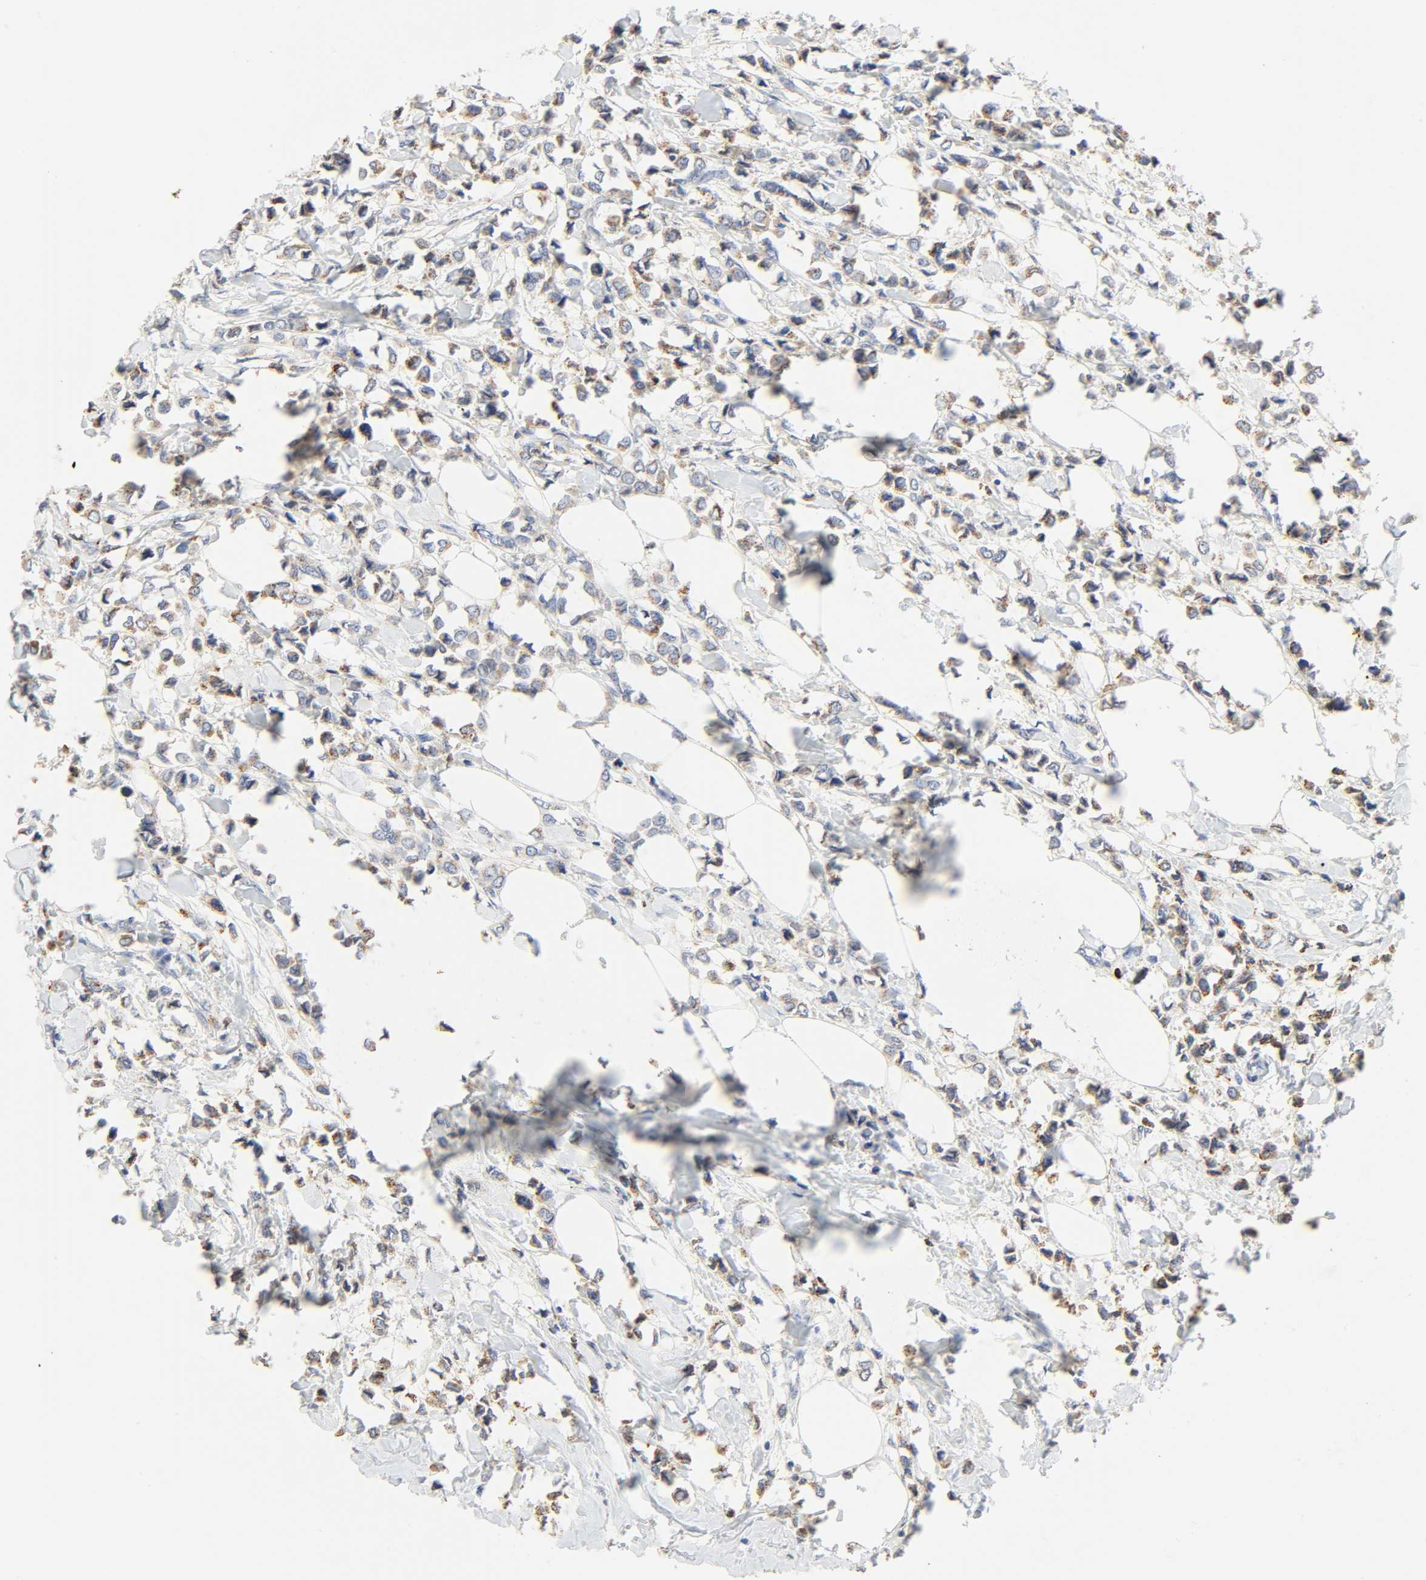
{"staining": {"intensity": "moderate", "quantity": ">75%", "location": "cytoplasmic/membranous"}, "tissue": "breast cancer", "cell_type": "Tumor cells", "image_type": "cancer", "snomed": [{"axis": "morphology", "description": "Lobular carcinoma"}, {"axis": "topography", "description": "Breast"}], "caption": "There is medium levels of moderate cytoplasmic/membranous expression in tumor cells of breast cancer (lobular carcinoma), as demonstrated by immunohistochemical staining (brown color).", "gene": "CAMK2A", "patient": {"sex": "female", "age": 51}}